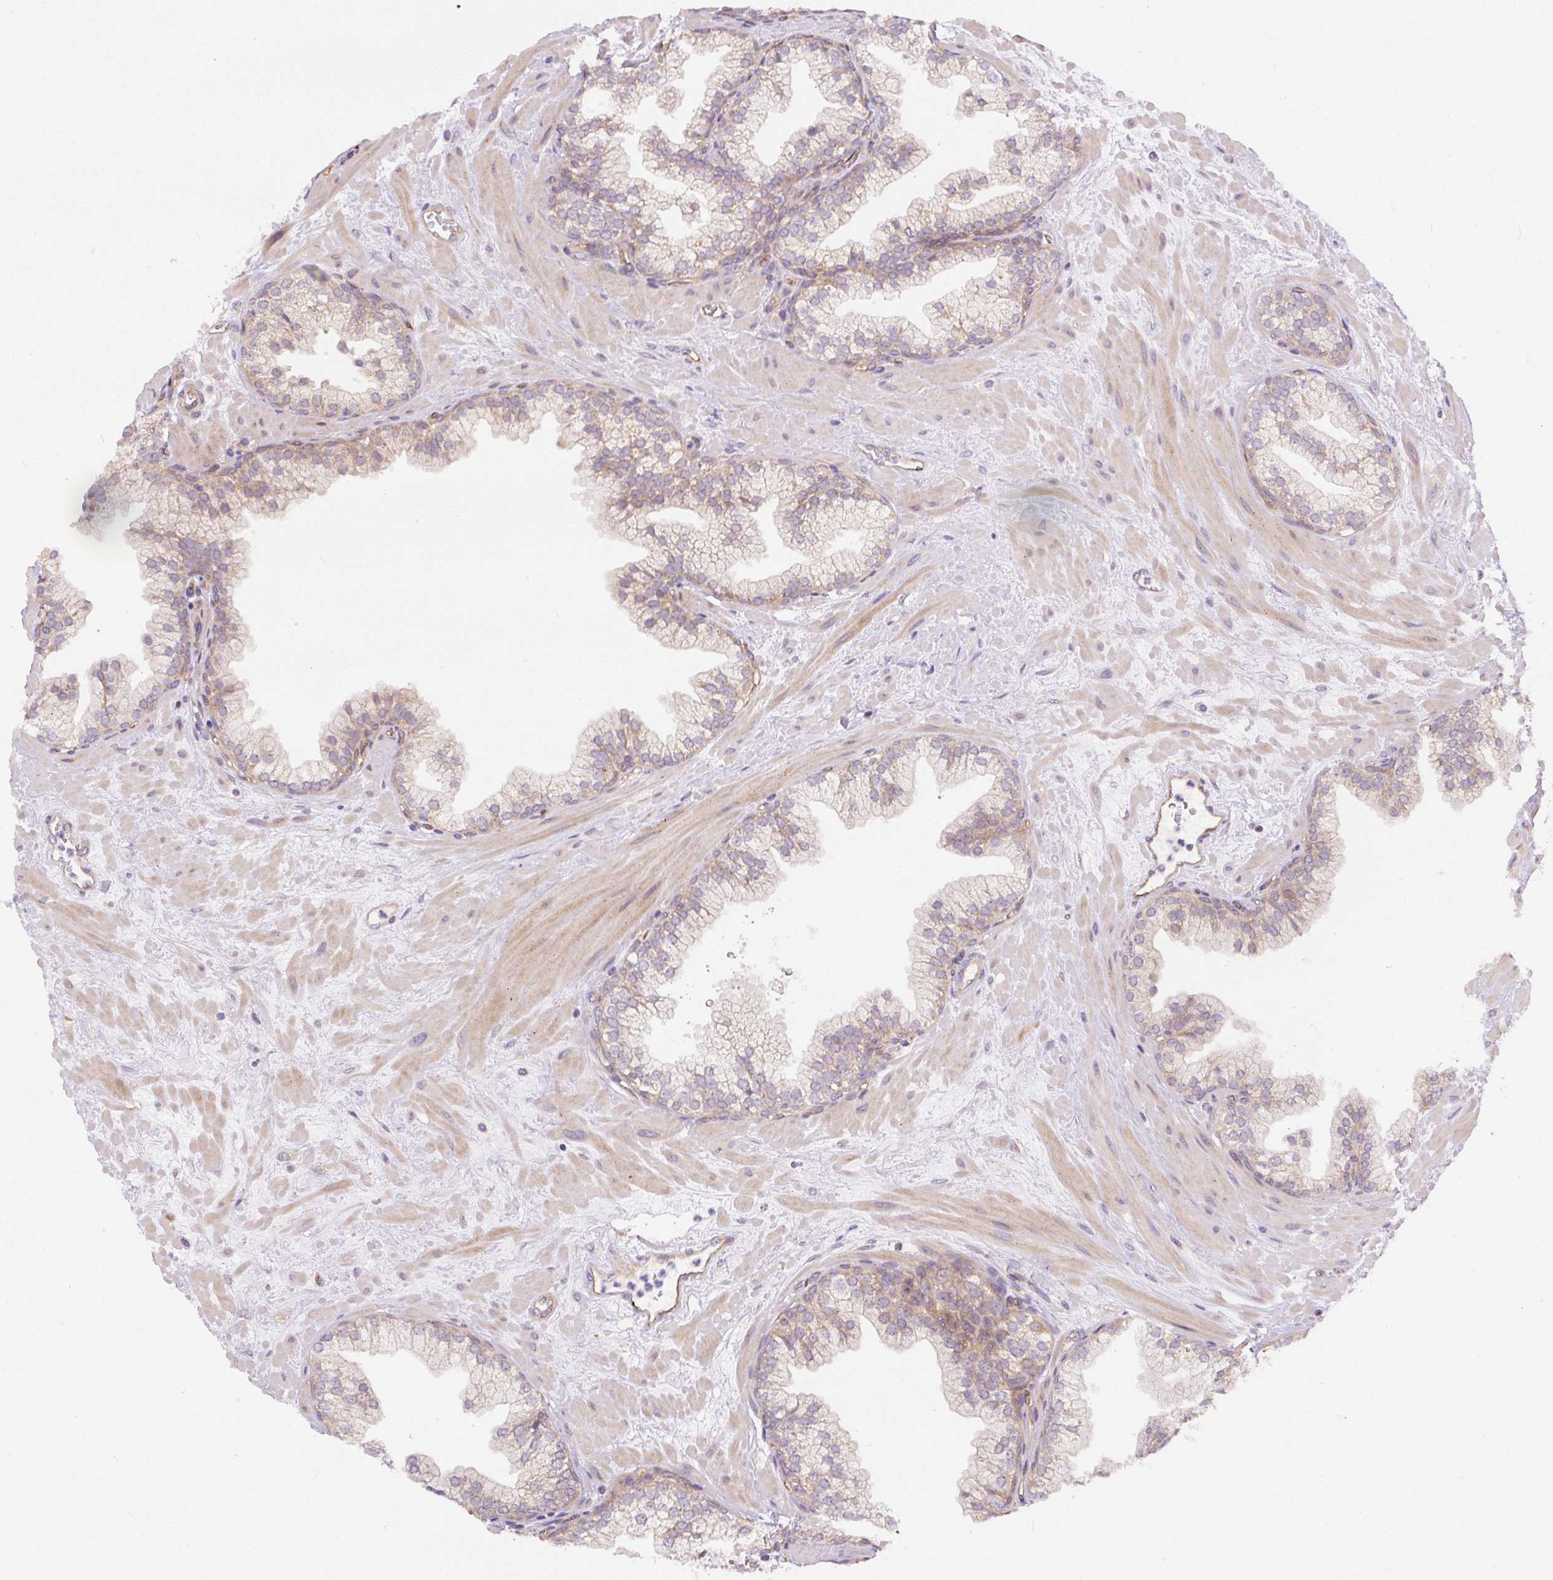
{"staining": {"intensity": "weak", "quantity": "<25%", "location": "cytoplasmic/membranous"}, "tissue": "prostate", "cell_type": "Glandular cells", "image_type": "normal", "snomed": [{"axis": "morphology", "description": "Normal tissue, NOS"}, {"axis": "topography", "description": "Prostate"}, {"axis": "topography", "description": "Peripheral nerve tissue"}], "caption": "High power microscopy histopathology image of an immunohistochemistry photomicrograph of normal prostate, revealing no significant expression in glandular cells. (Brightfield microscopy of DAB IHC at high magnification).", "gene": "PPME1", "patient": {"sex": "male", "age": 61}}